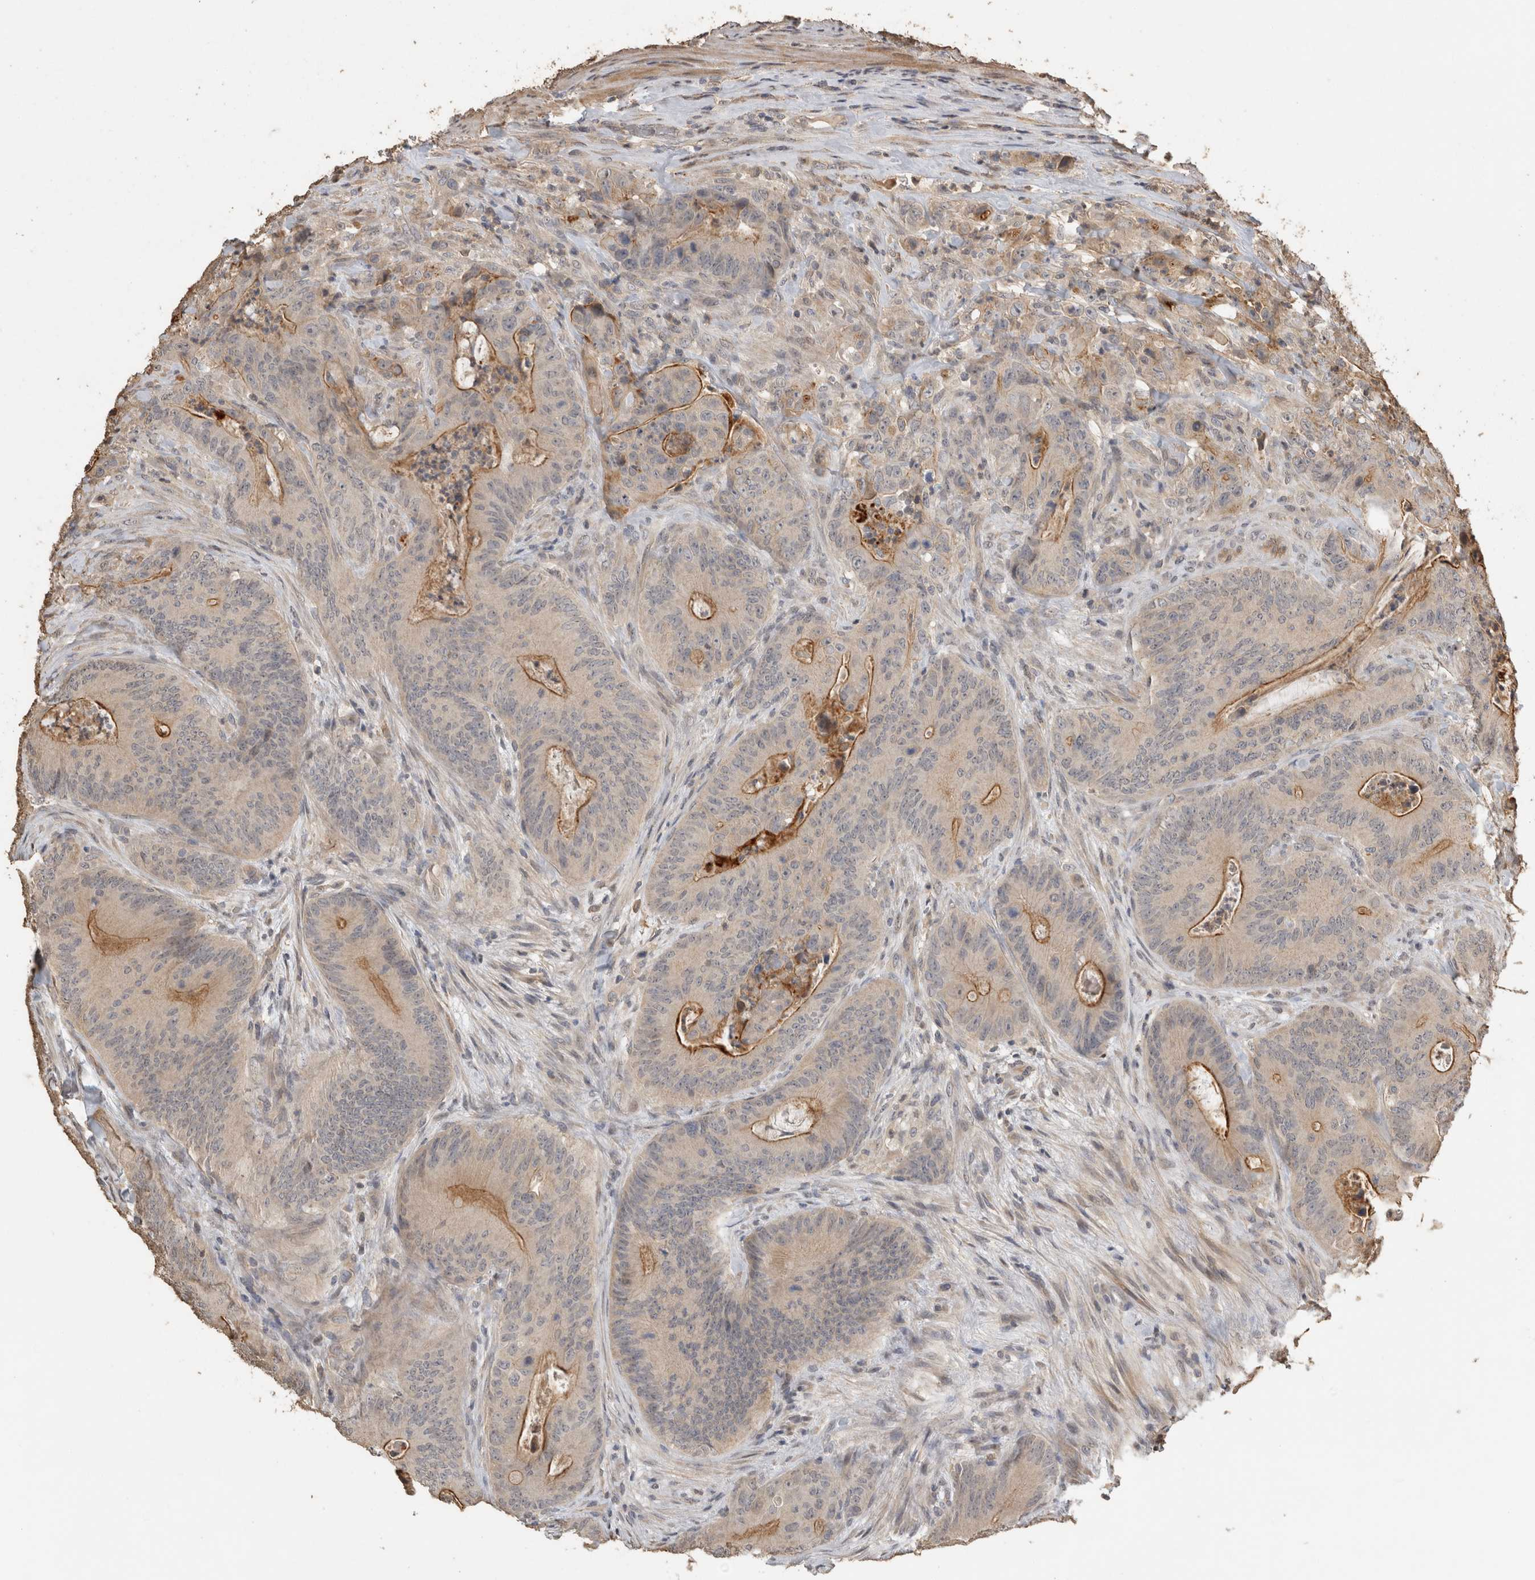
{"staining": {"intensity": "moderate", "quantity": "<25%", "location": "cytoplasmic/membranous"}, "tissue": "colorectal cancer", "cell_type": "Tumor cells", "image_type": "cancer", "snomed": [{"axis": "morphology", "description": "Normal tissue, NOS"}, {"axis": "topography", "description": "Colon"}], "caption": "The photomicrograph exhibits immunohistochemical staining of colorectal cancer. There is moderate cytoplasmic/membranous positivity is identified in approximately <25% of tumor cells.", "gene": "RHPN1", "patient": {"sex": "female", "age": 82}}